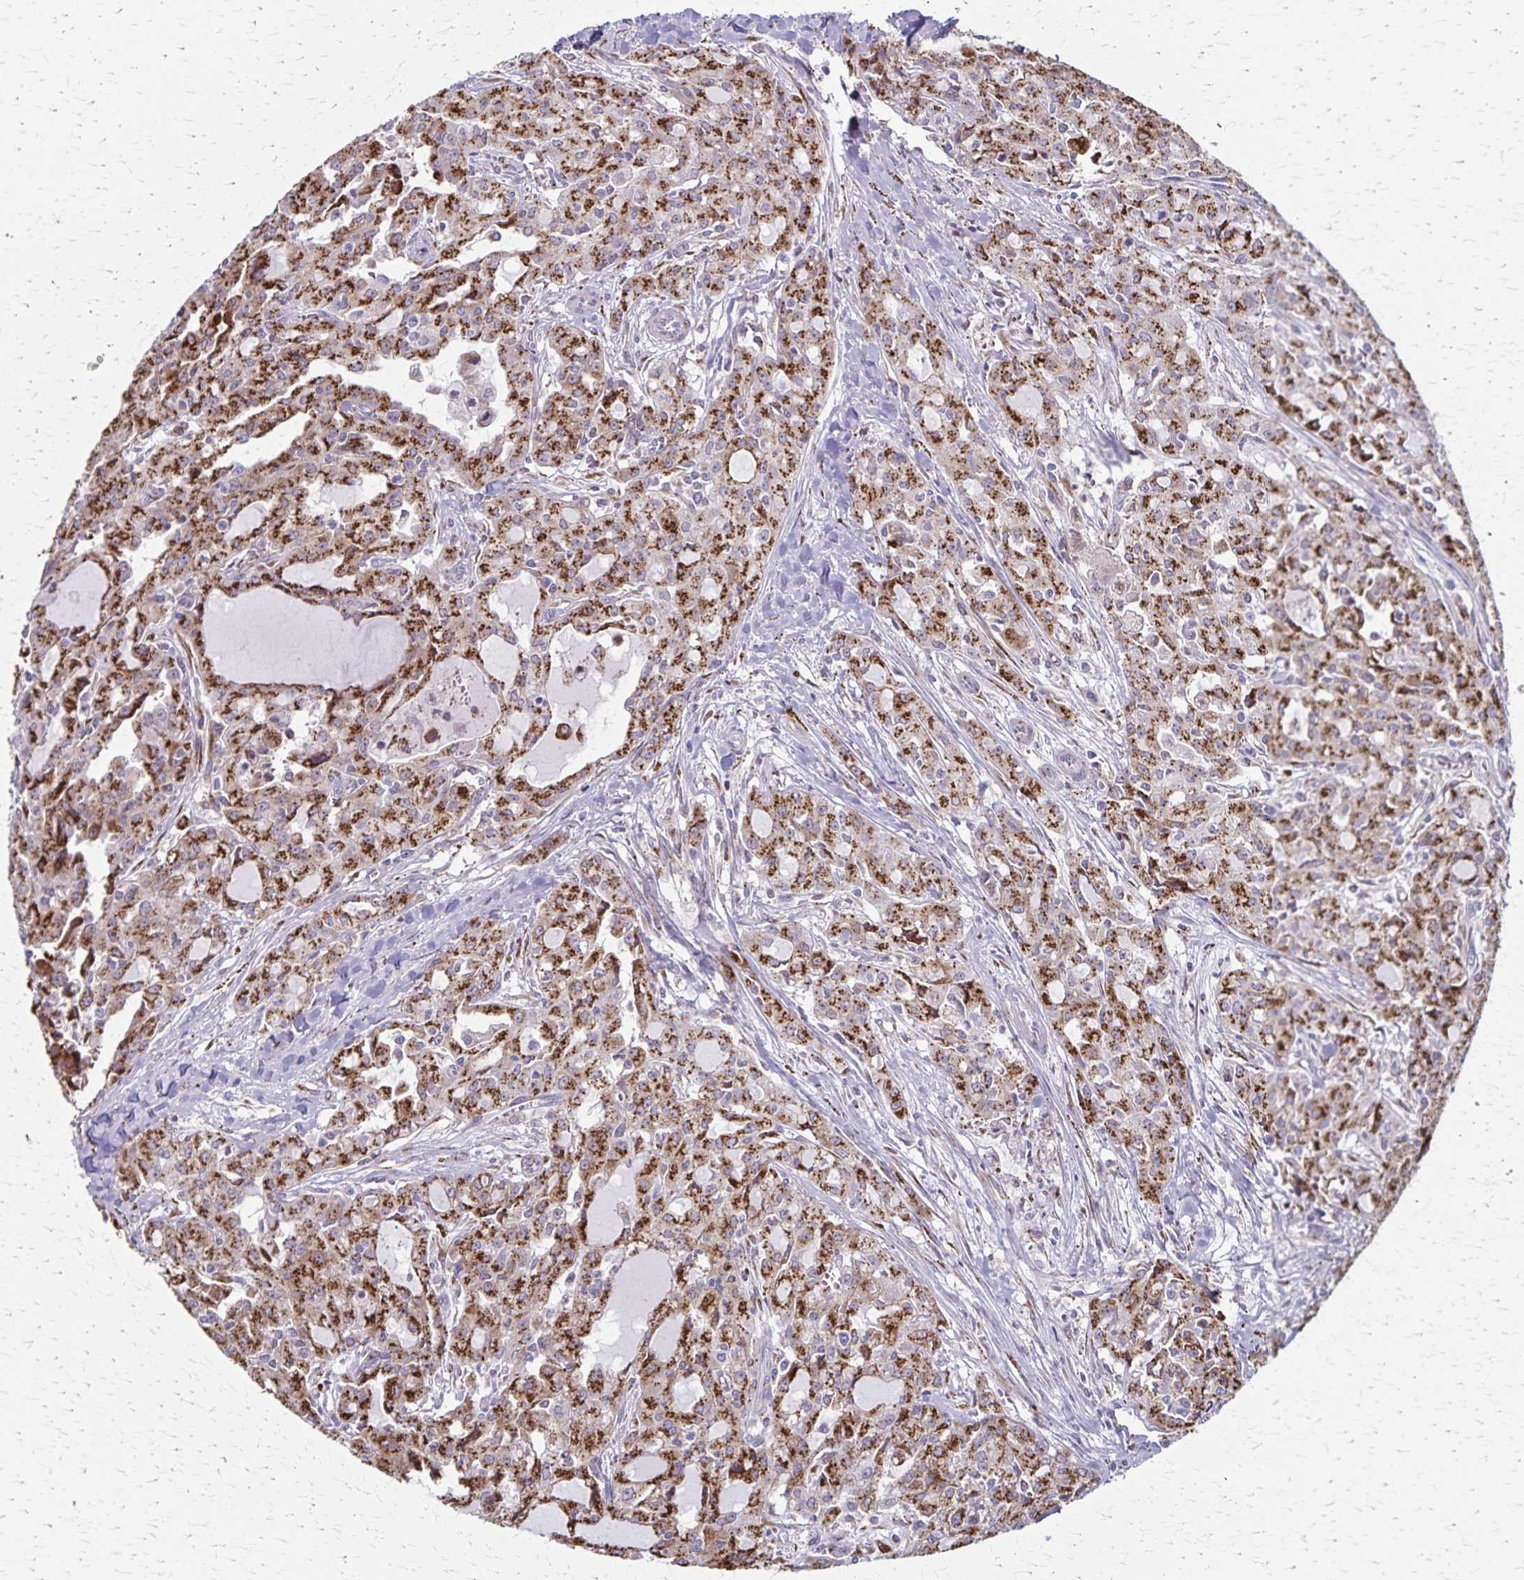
{"staining": {"intensity": "strong", "quantity": ">75%", "location": "cytoplasmic/membranous"}, "tissue": "head and neck cancer", "cell_type": "Tumor cells", "image_type": "cancer", "snomed": [{"axis": "morphology", "description": "Adenocarcinoma, NOS"}, {"axis": "topography", "description": "Head-Neck"}], "caption": "Immunohistochemical staining of human adenocarcinoma (head and neck) demonstrates strong cytoplasmic/membranous protein staining in about >75% of tumor cells.", "gene": "MCFD2", "patient": {"sex": "male", "age": 64}}